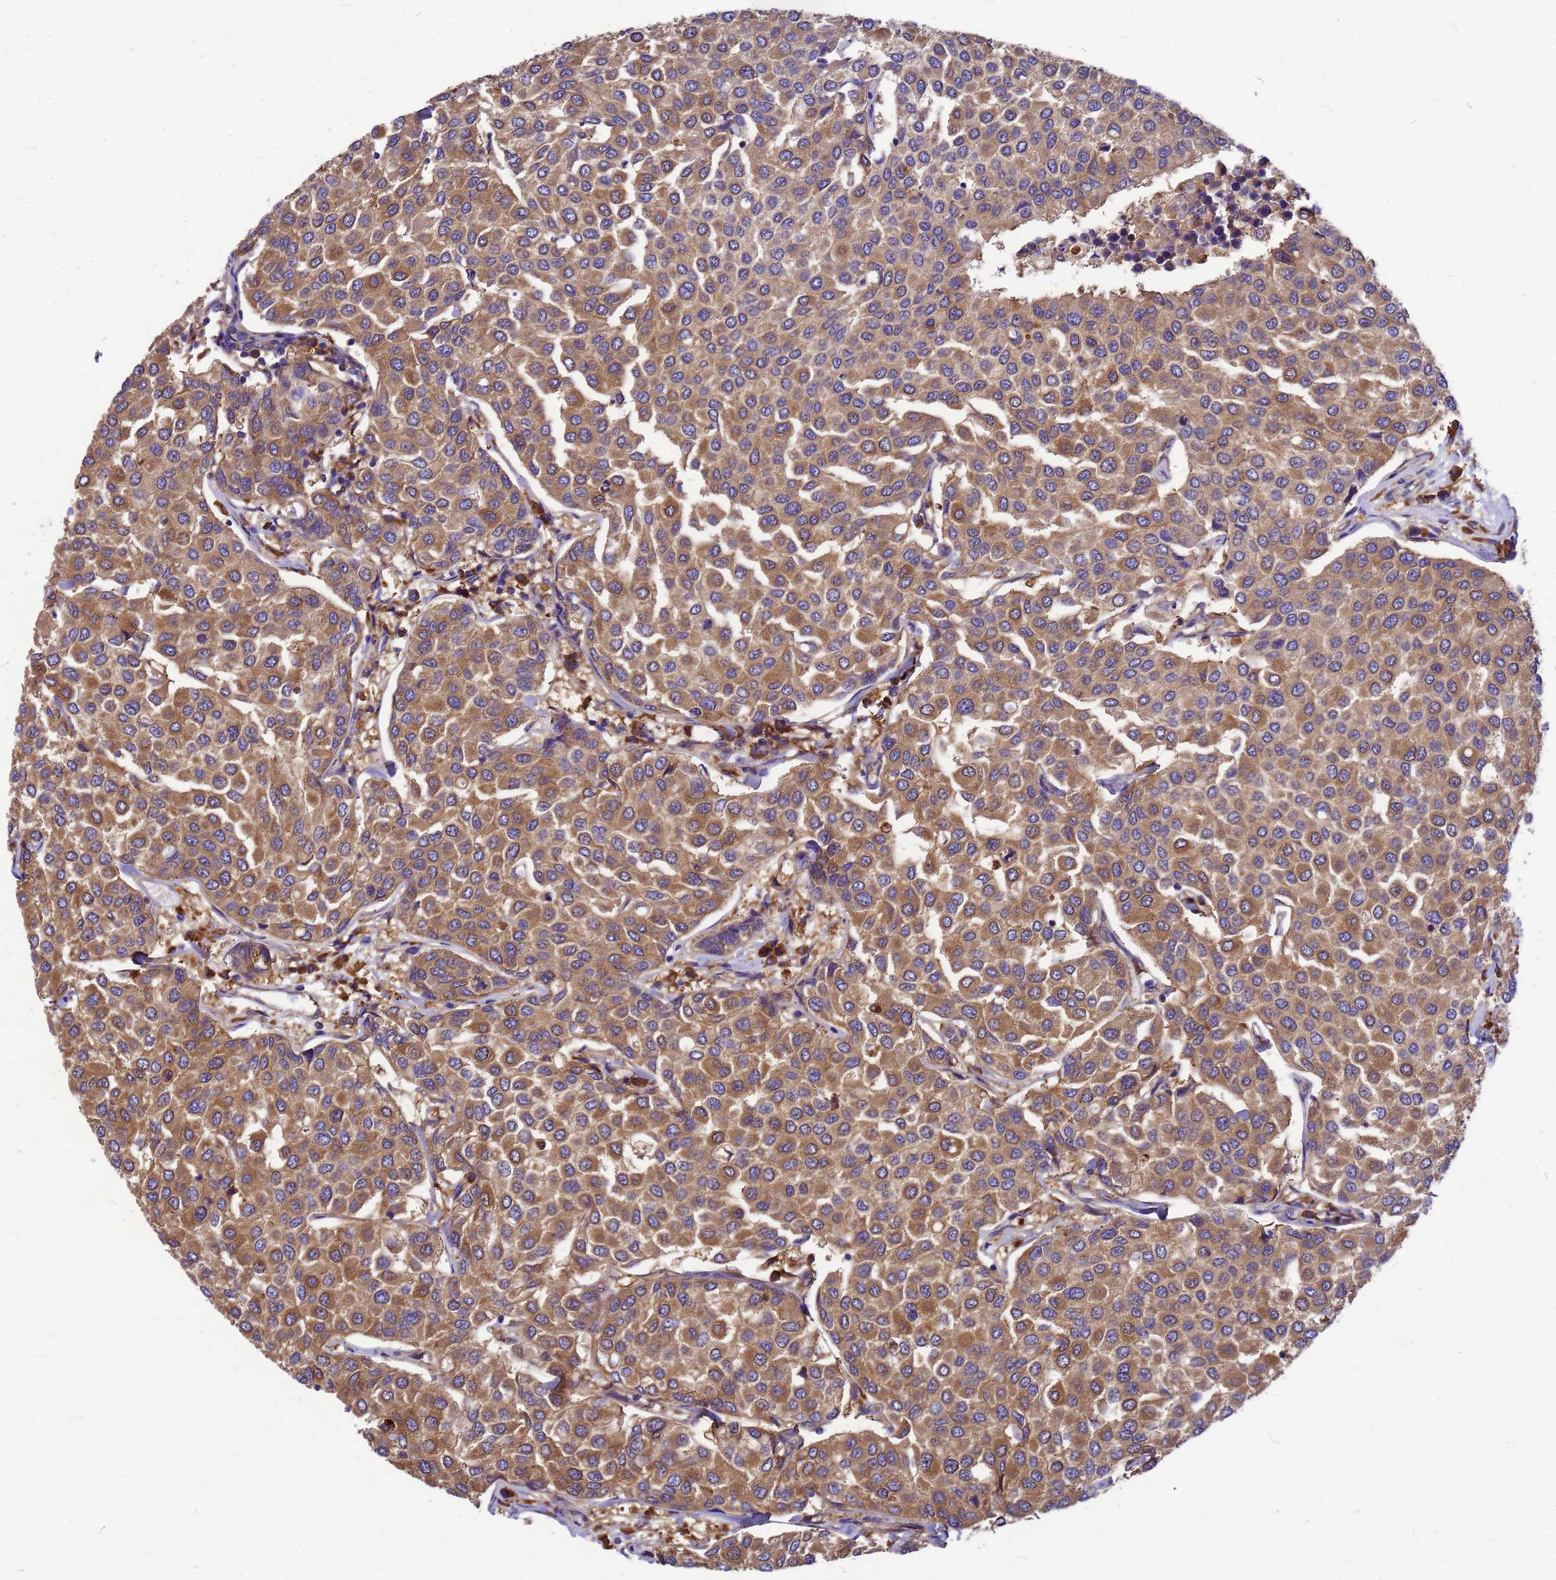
{"staining": {"intensity": "moderate", "quantity": ">75%", "location": "cytoplasmic/membranous"}, "tissue": "breast cancer", "cell_type": "Tumor cells", "image_type": "cancer", "snomed": [{"axis": "morphology", "description": "Duct carcinoma"}, {"axis": "topography", "description": "Breast"}], "caption": "Immunohistochemistry micrograph of human breast cancer stained for a protein (brown), which displays medium levels of moderate cytoplasmic/membranous expression in about >75% of tumor cells.", "gene": "GID4", "patient": {"sex": "female", "age": 55}}